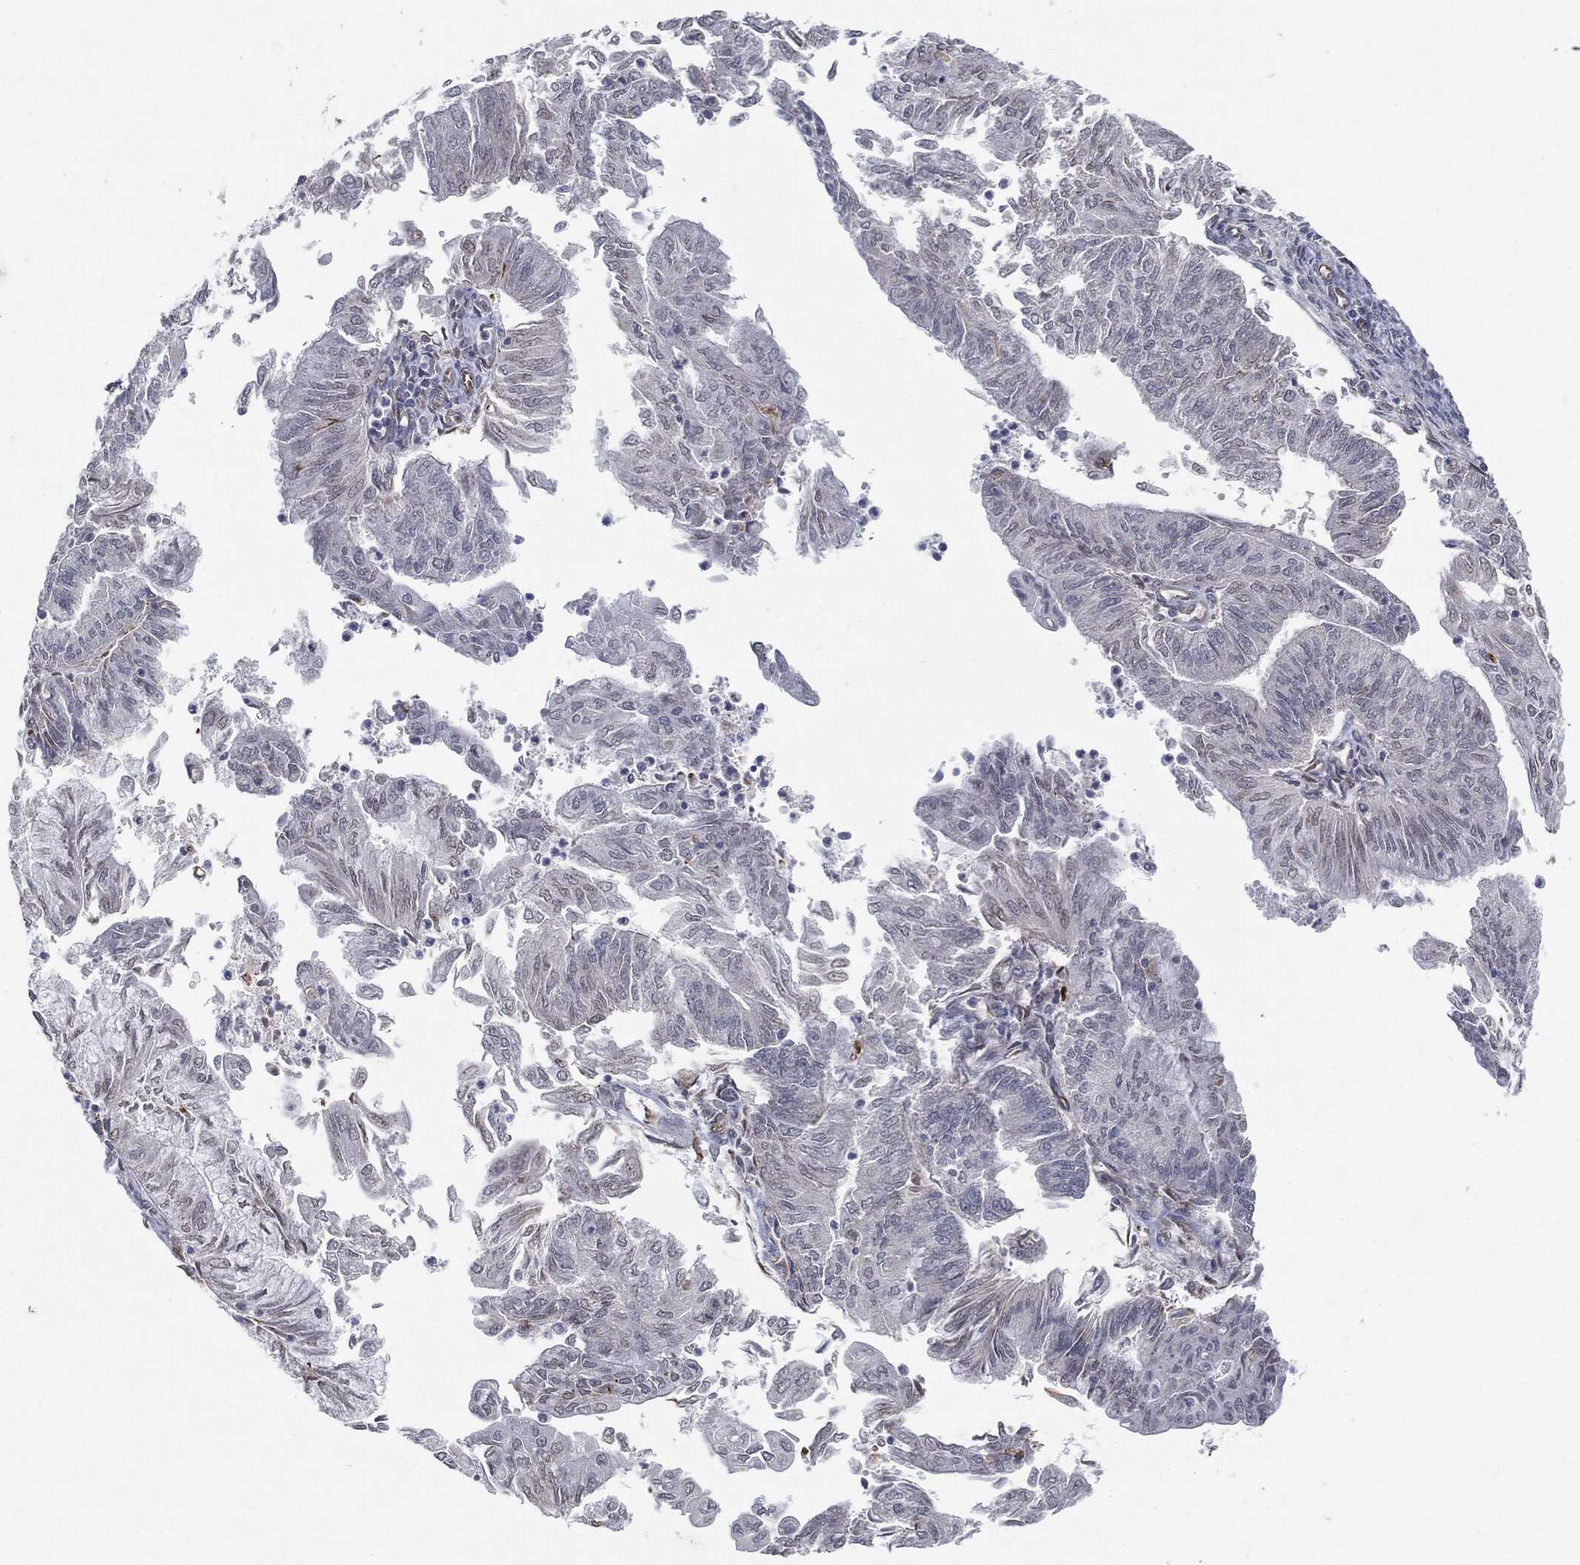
{"staining": {"intensity": "negative", "quantity": "none", "location": "none"}, "tissue": "endometrial cancer", "cell_type": "Tumor cells", "image_type": "cancer", "snomed": [{"axis": "morphology", "description": "Adenocarcinoma, NOS"}, {"axis": "topography", "description": "Endometrium"}], "caption": "Tumor cells show no significant protein positivity in endometrial adenocarcinoma. (DAB (3,3'-diaminobenzidine) immunohistochemistry (IHC) visualized using brightfield microscopy, high magnification).", "gene": "TP53RK", "patient": {"sex": "female", "age": 59}}